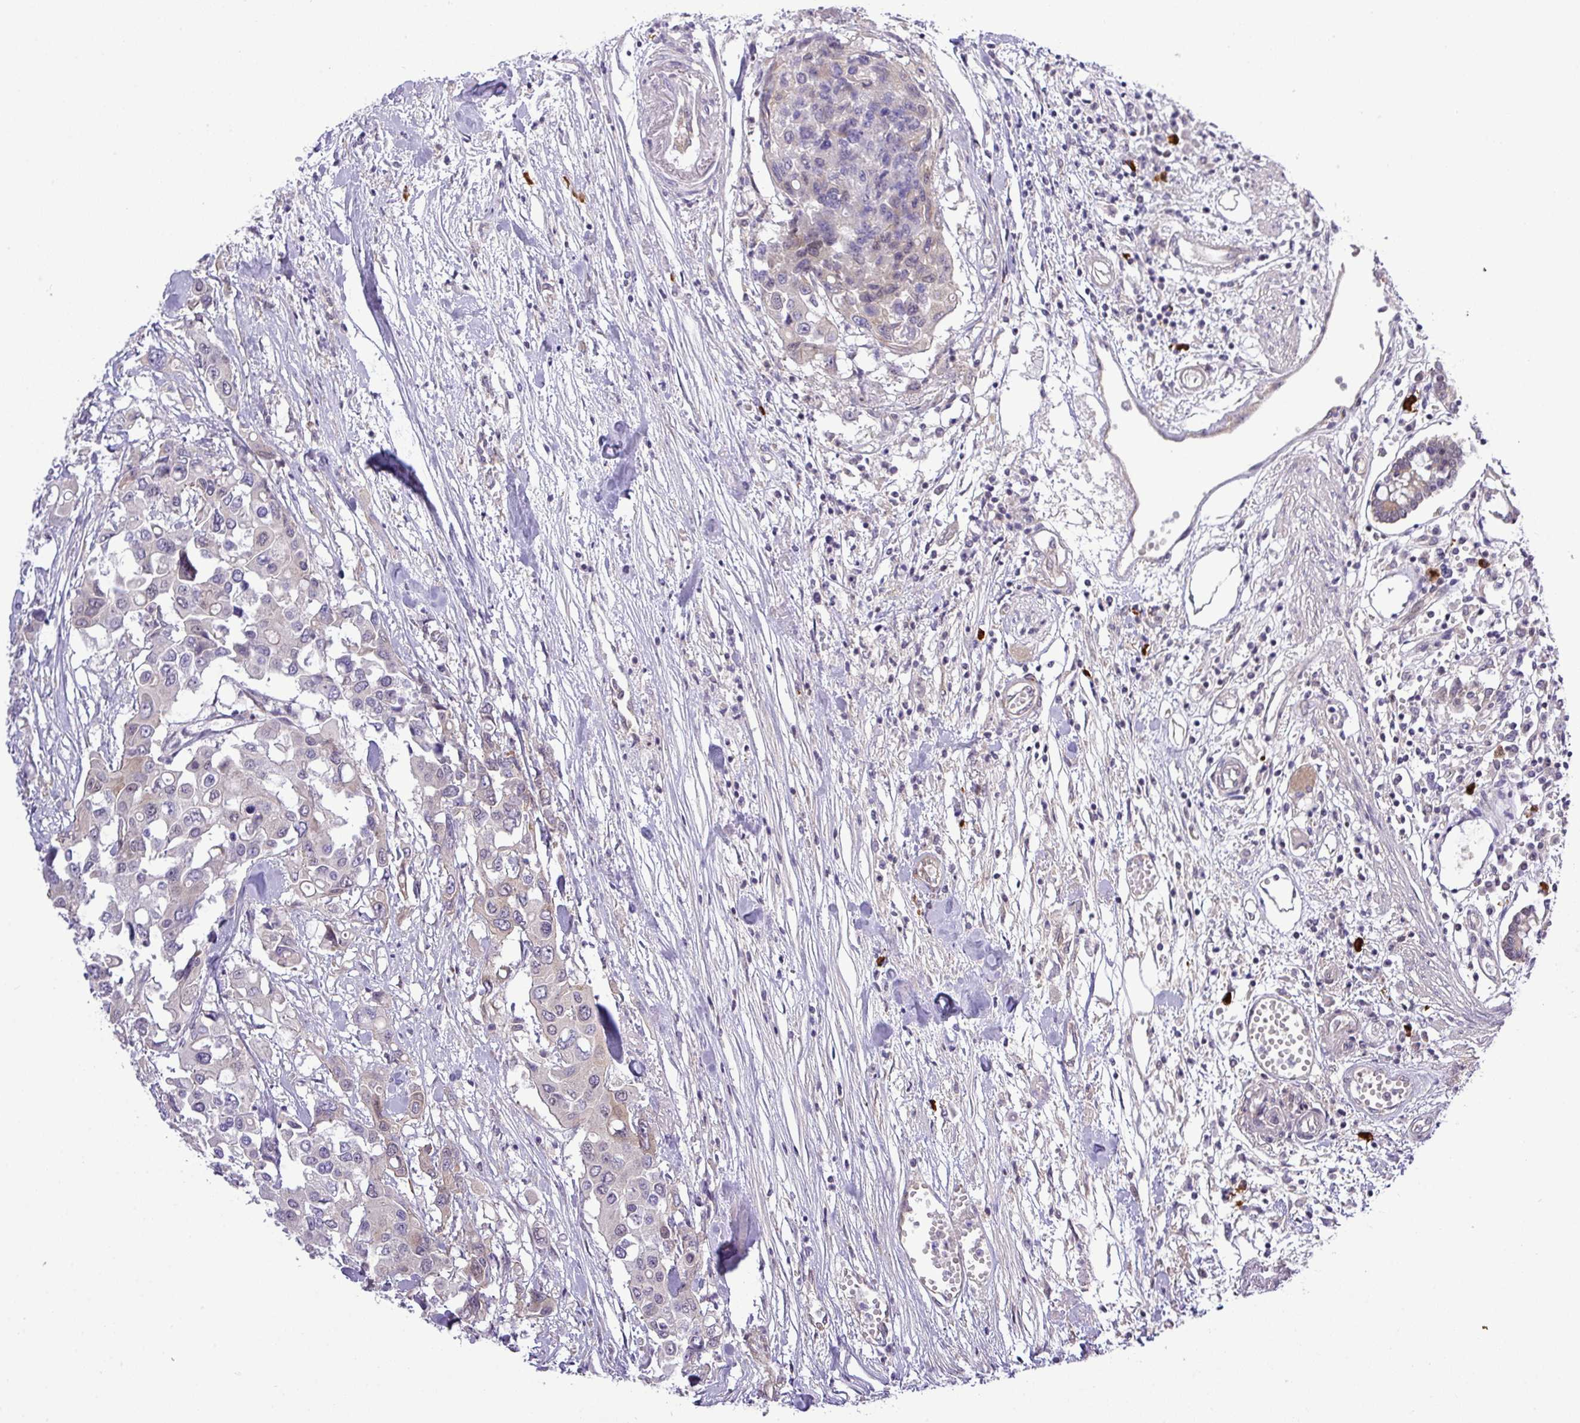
{"staining": {"intensity": "negative", "quantity": "none", "location": "none"}, "tissue": "colorectal cancer", "cell_type": "Tumor cells", "image_type": "cancer", "snomed": [{"axis": "morphology", "description": "Adenocarcinoma, NOS"}, {"axis": "topography", "description": "Colon"}], "caption": "There is no significant staining in tumor cells of colorectal cancer. (DAB immunohistochemistry visualized using brightfield microscopy, high magnification).", "gene": "FAM222B", "patient": {"sex": "male", "age": 77}}